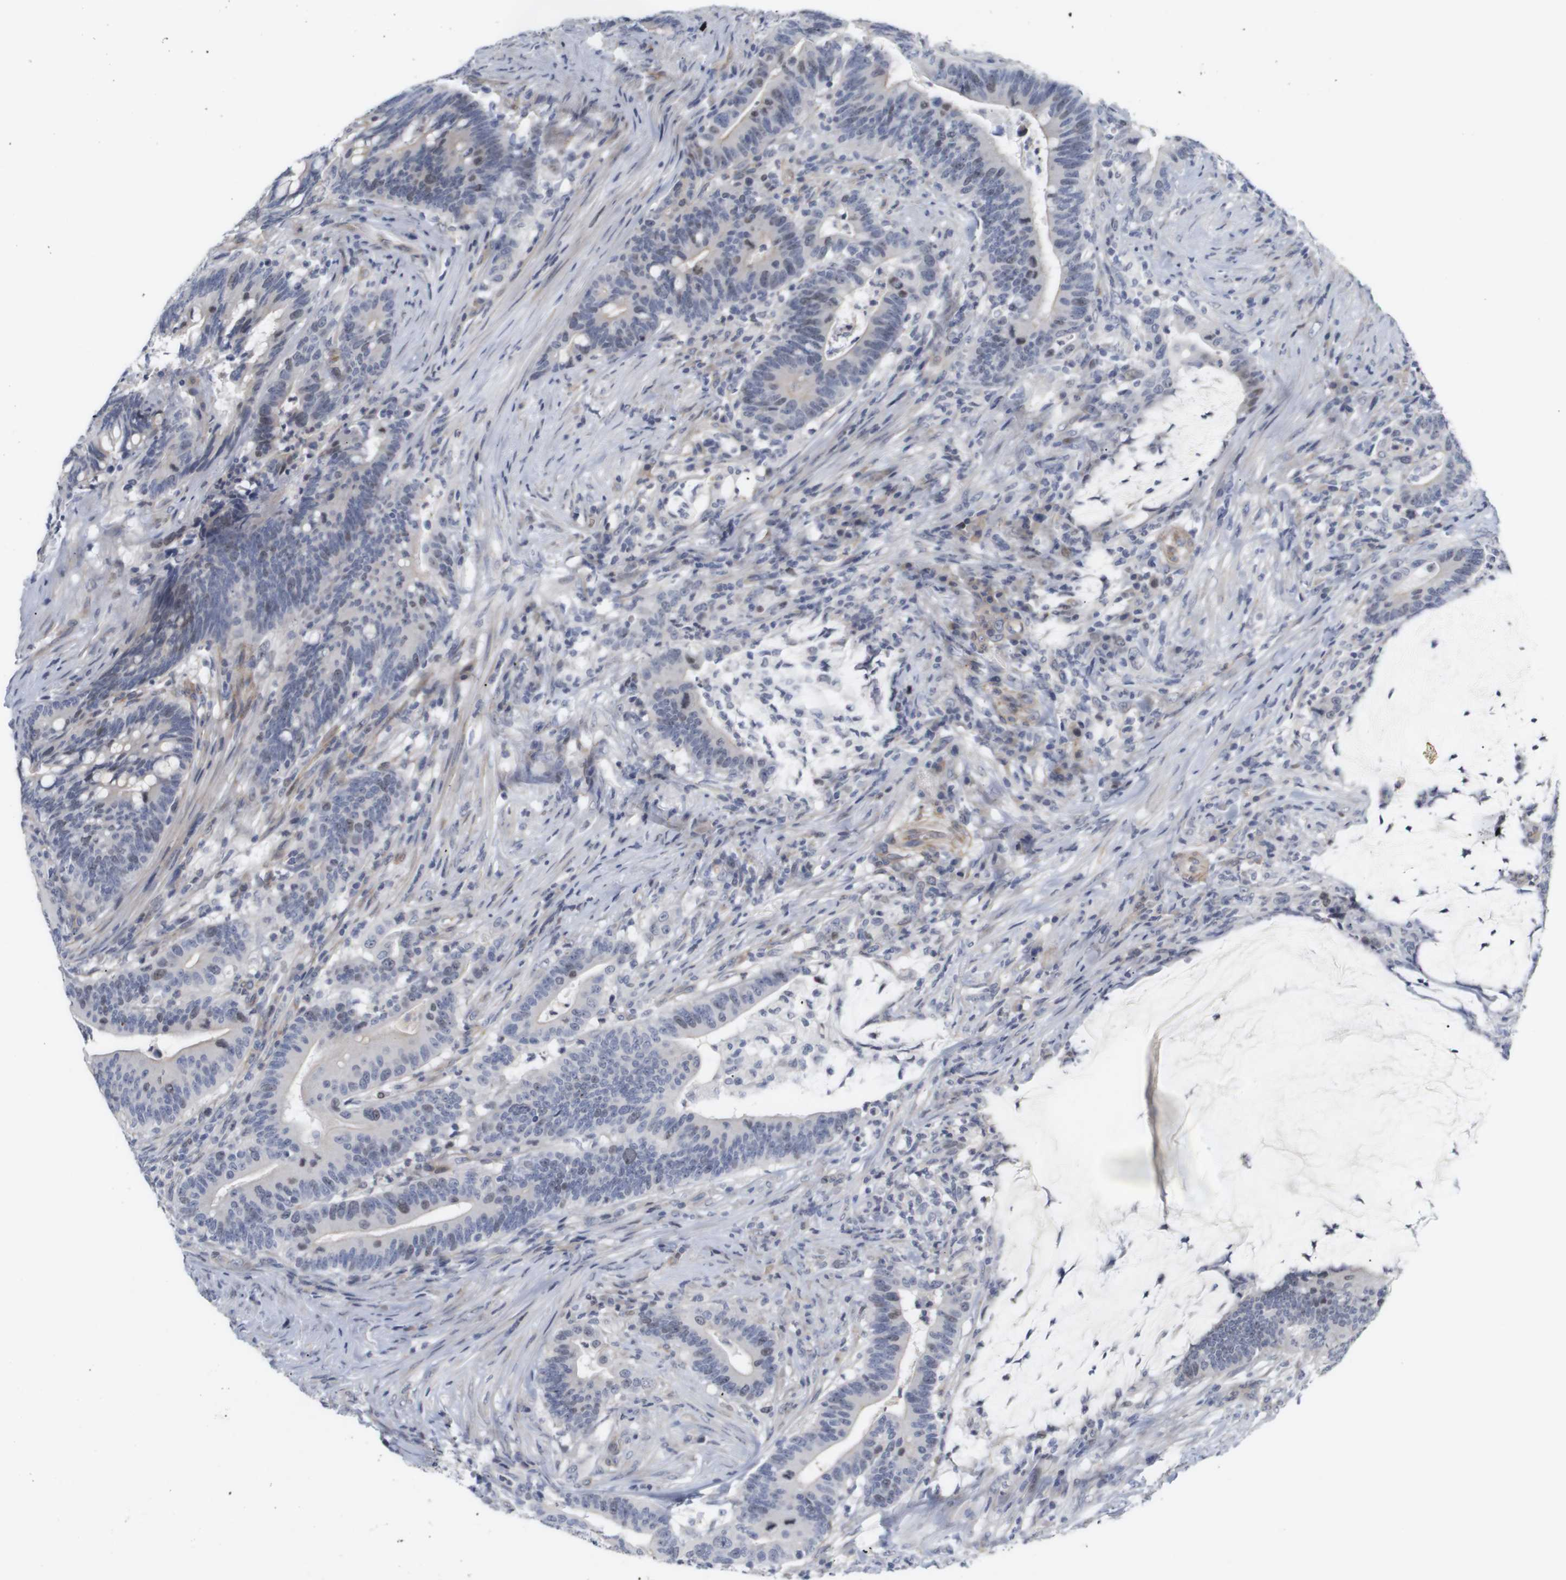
{"staining": {"intensity": "weak", "quantity": "<25%", "location": "nuclear"}, "tissue": "colorectal cancer", "cell_type": "Tumor cells", "image_type": "cancer", "snomed": [{"axis": "morphology", "description": "Normal tissue, NOS"}, {"axis": "morphology", "description": "Adenocarcinoma, NOS"}, {"axis": "topography", "description": "Colon"}], "caption": "Tumor cells are negative for protein expression in human colorectal cancer (adenocarcinoma). (DAB (3,3'-diaminobenzidine) IHC, high magnification).", "gene": "CYB561", "patient": {"sex": "female", "age": 66}}